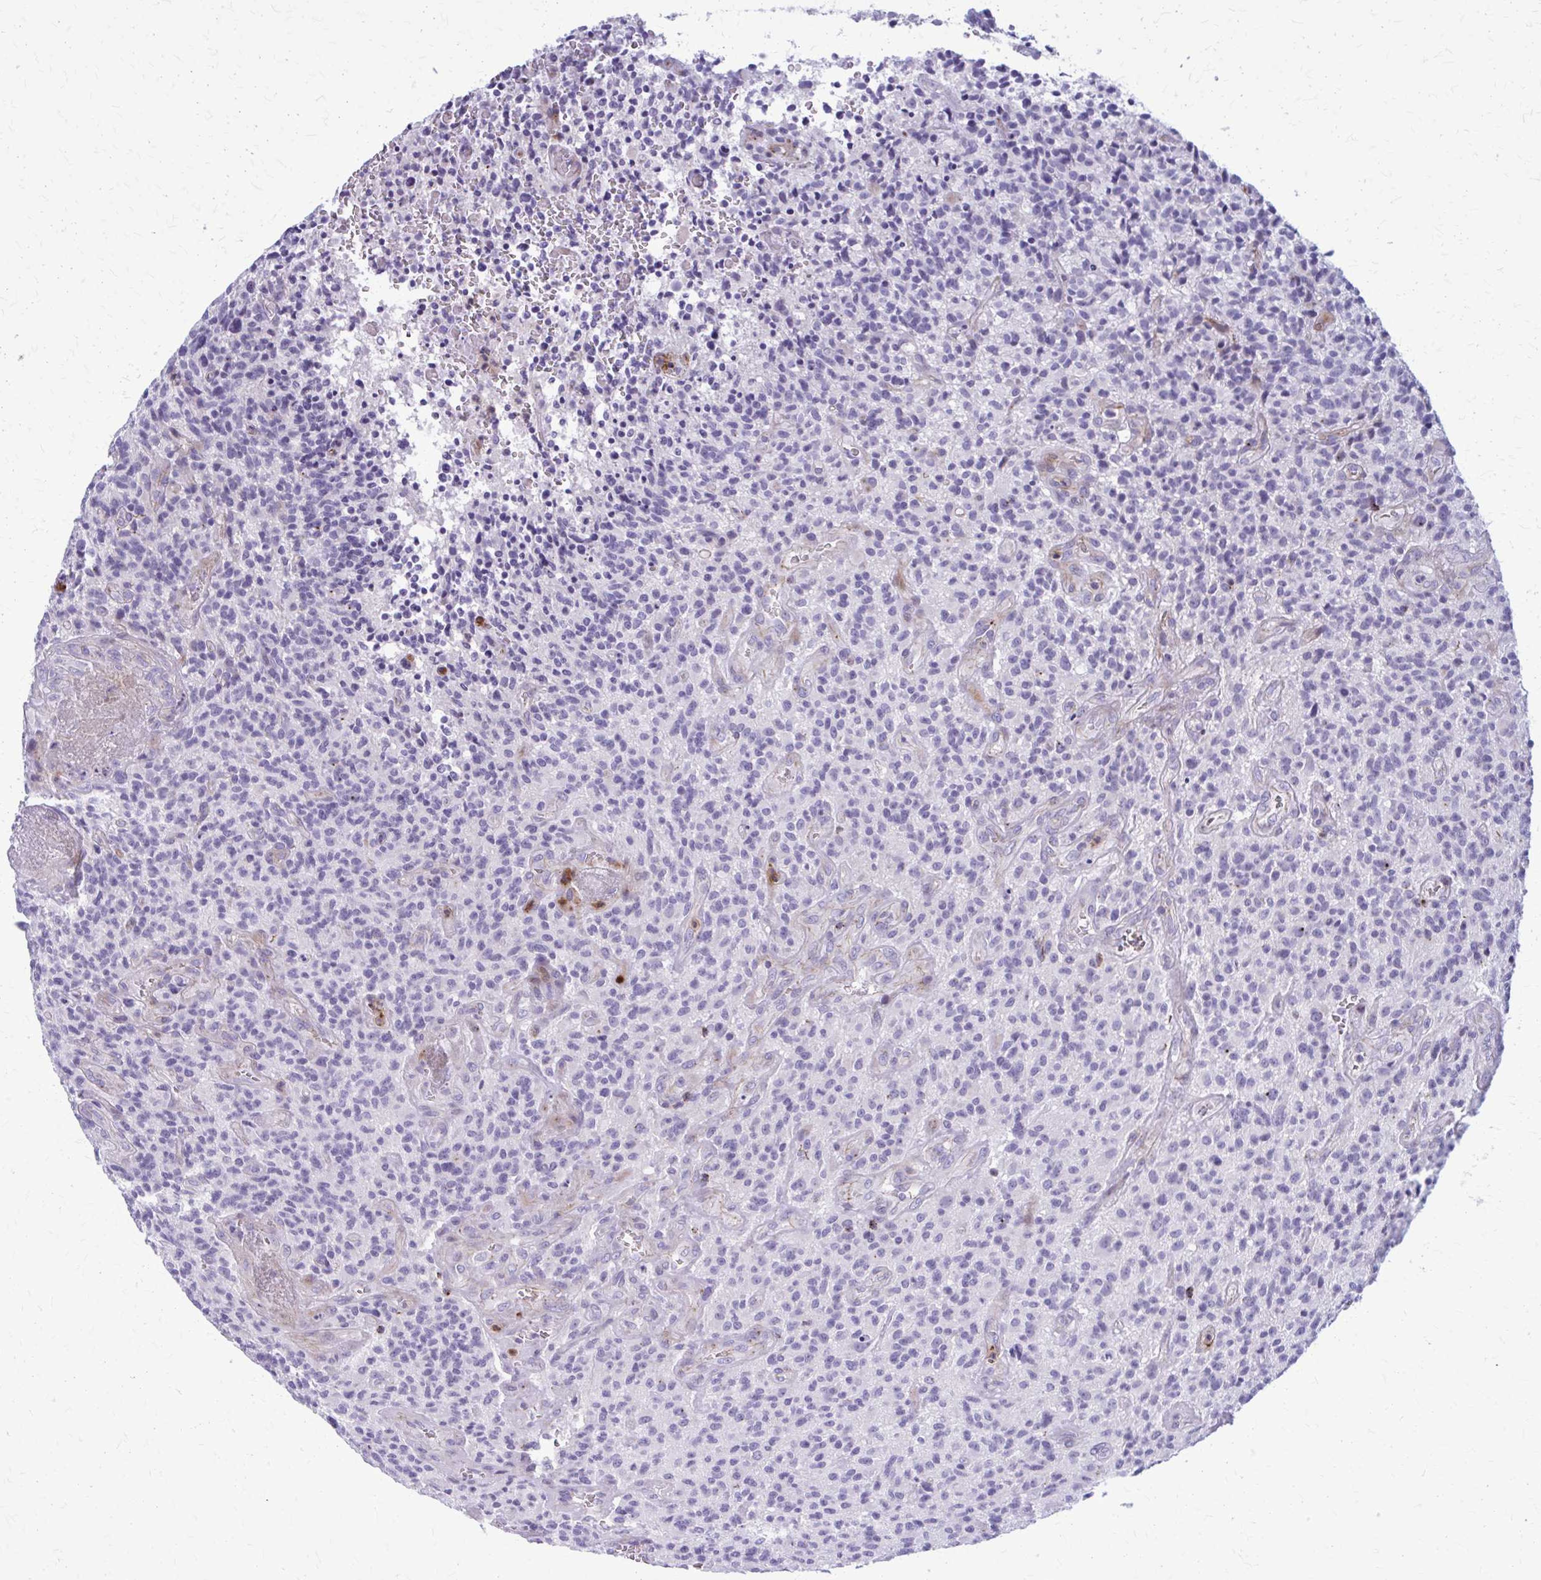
{"staining": {"intensity": "negative", "quantity": "none", "location": "none"}, "tissue": "glioma", "cell_type": "Tumor cells", "image_type": "cancer", "snomed": [{"axis": "morphology", "description": "Glioma, malignant, High grade"}, {"axis": "topography", "description": "Brain"}], "caption": "This is a image of immunohistochemistry staining of high-grade glioma (malignant), which shows no staining in tumor cells.", "gene": "PEDS1", "patient": {"sex": "male", "age": 76}}